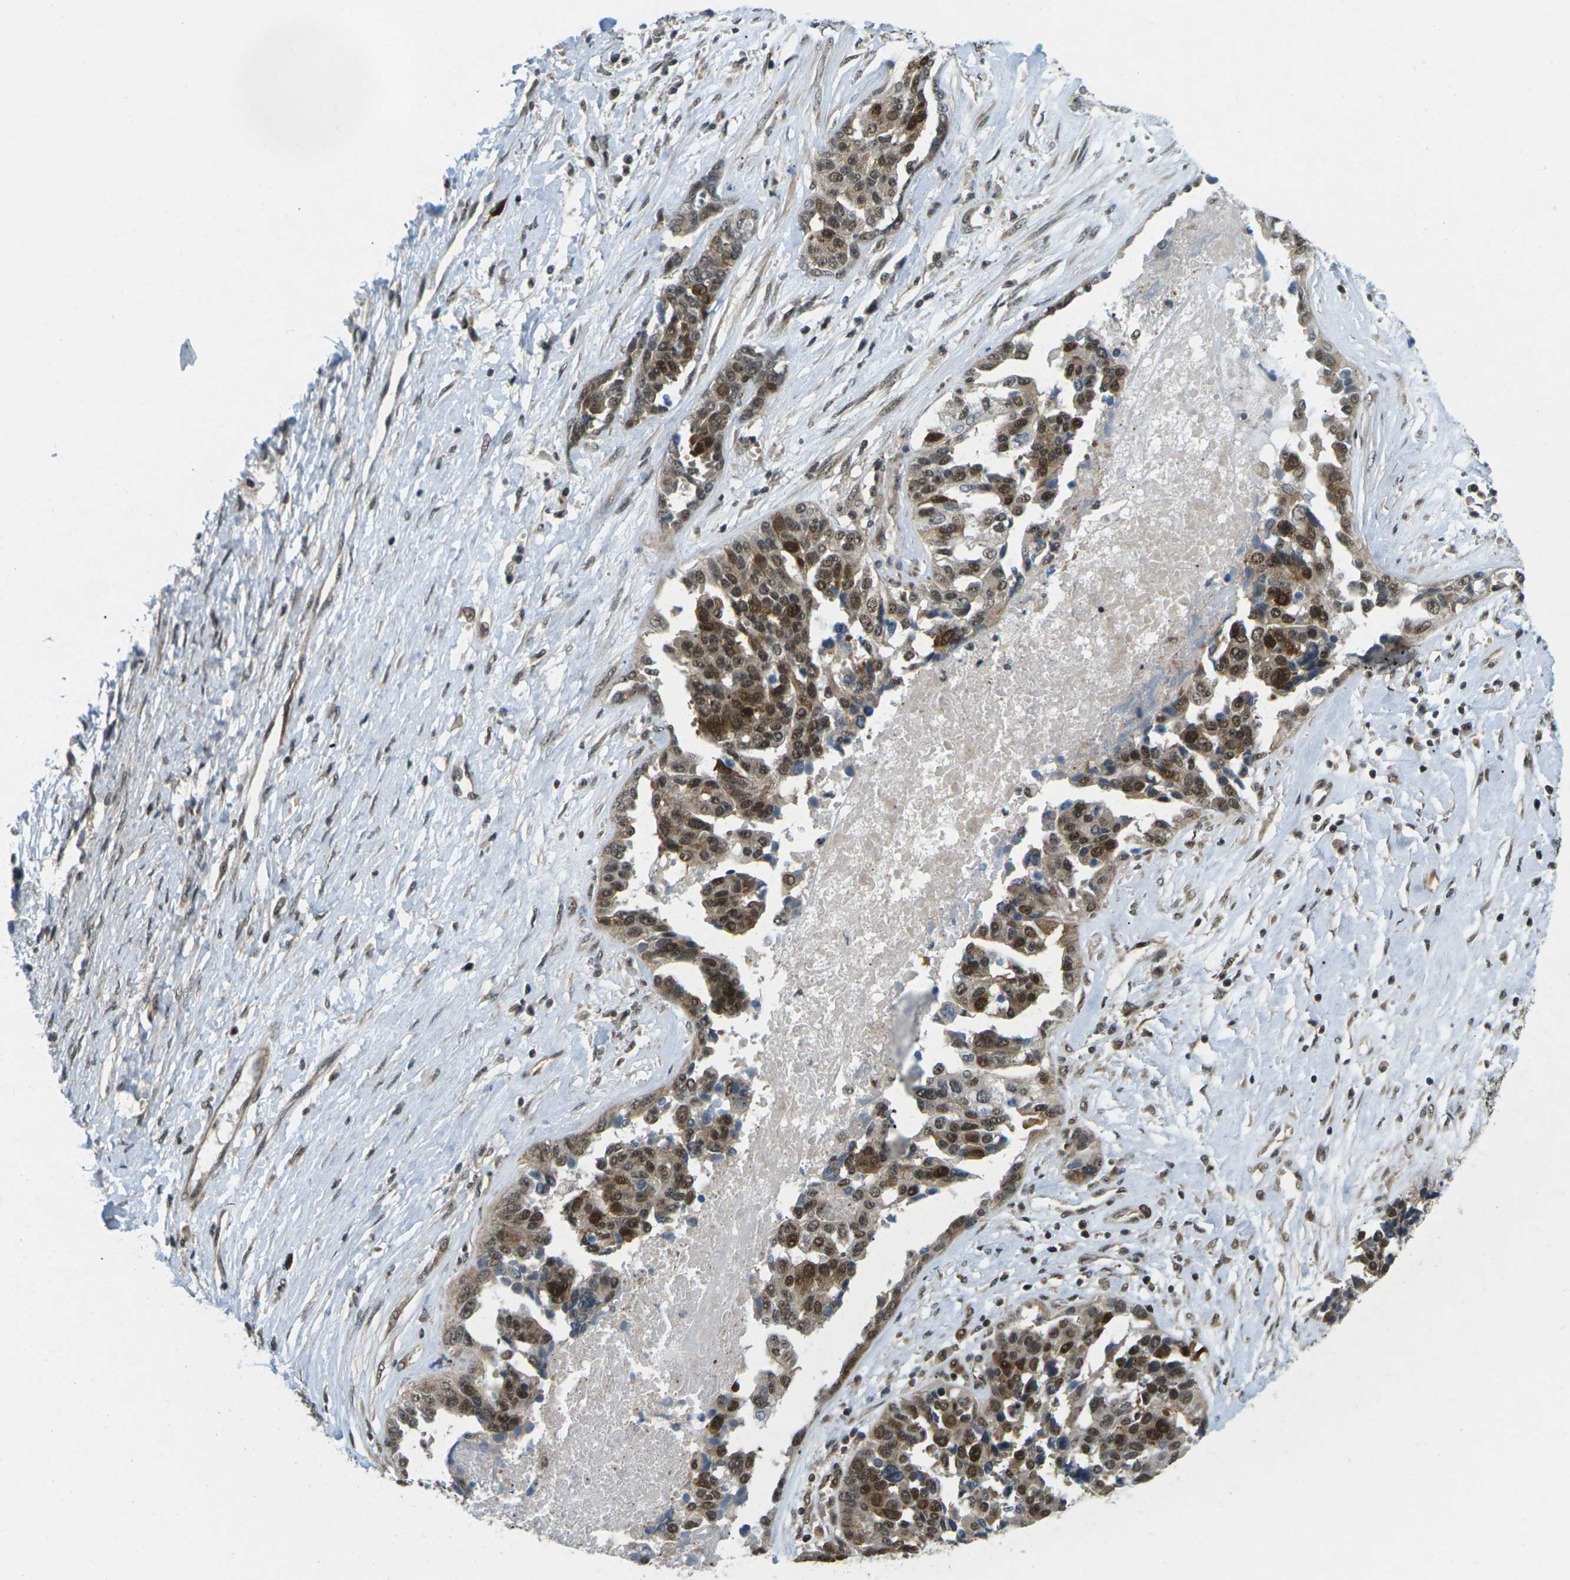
{"staining": {"intensity": "strong", "quantity": ">75%", "location": "cytoplasmic/membranous,nuclear"}, "tissue": "ovarian cancer", "cell_type": "Tumor cells", "image_type": "cancer", "snomed": [{"axis": "morphology", "description": "Cystadenocarcinoma, serous, NOS"}, {"axis": "topography", "description": "Ovary"}], "caption": "About >75% of tumor cells in human serous cystadenocarcinoma (ovarian) display strong cytoplasmic/membranous and nuclear protein expression as visualized by brown immunohistochemical staining.", "gene": "UBE2S", "patient": {"sex": "female", "age": 44}}